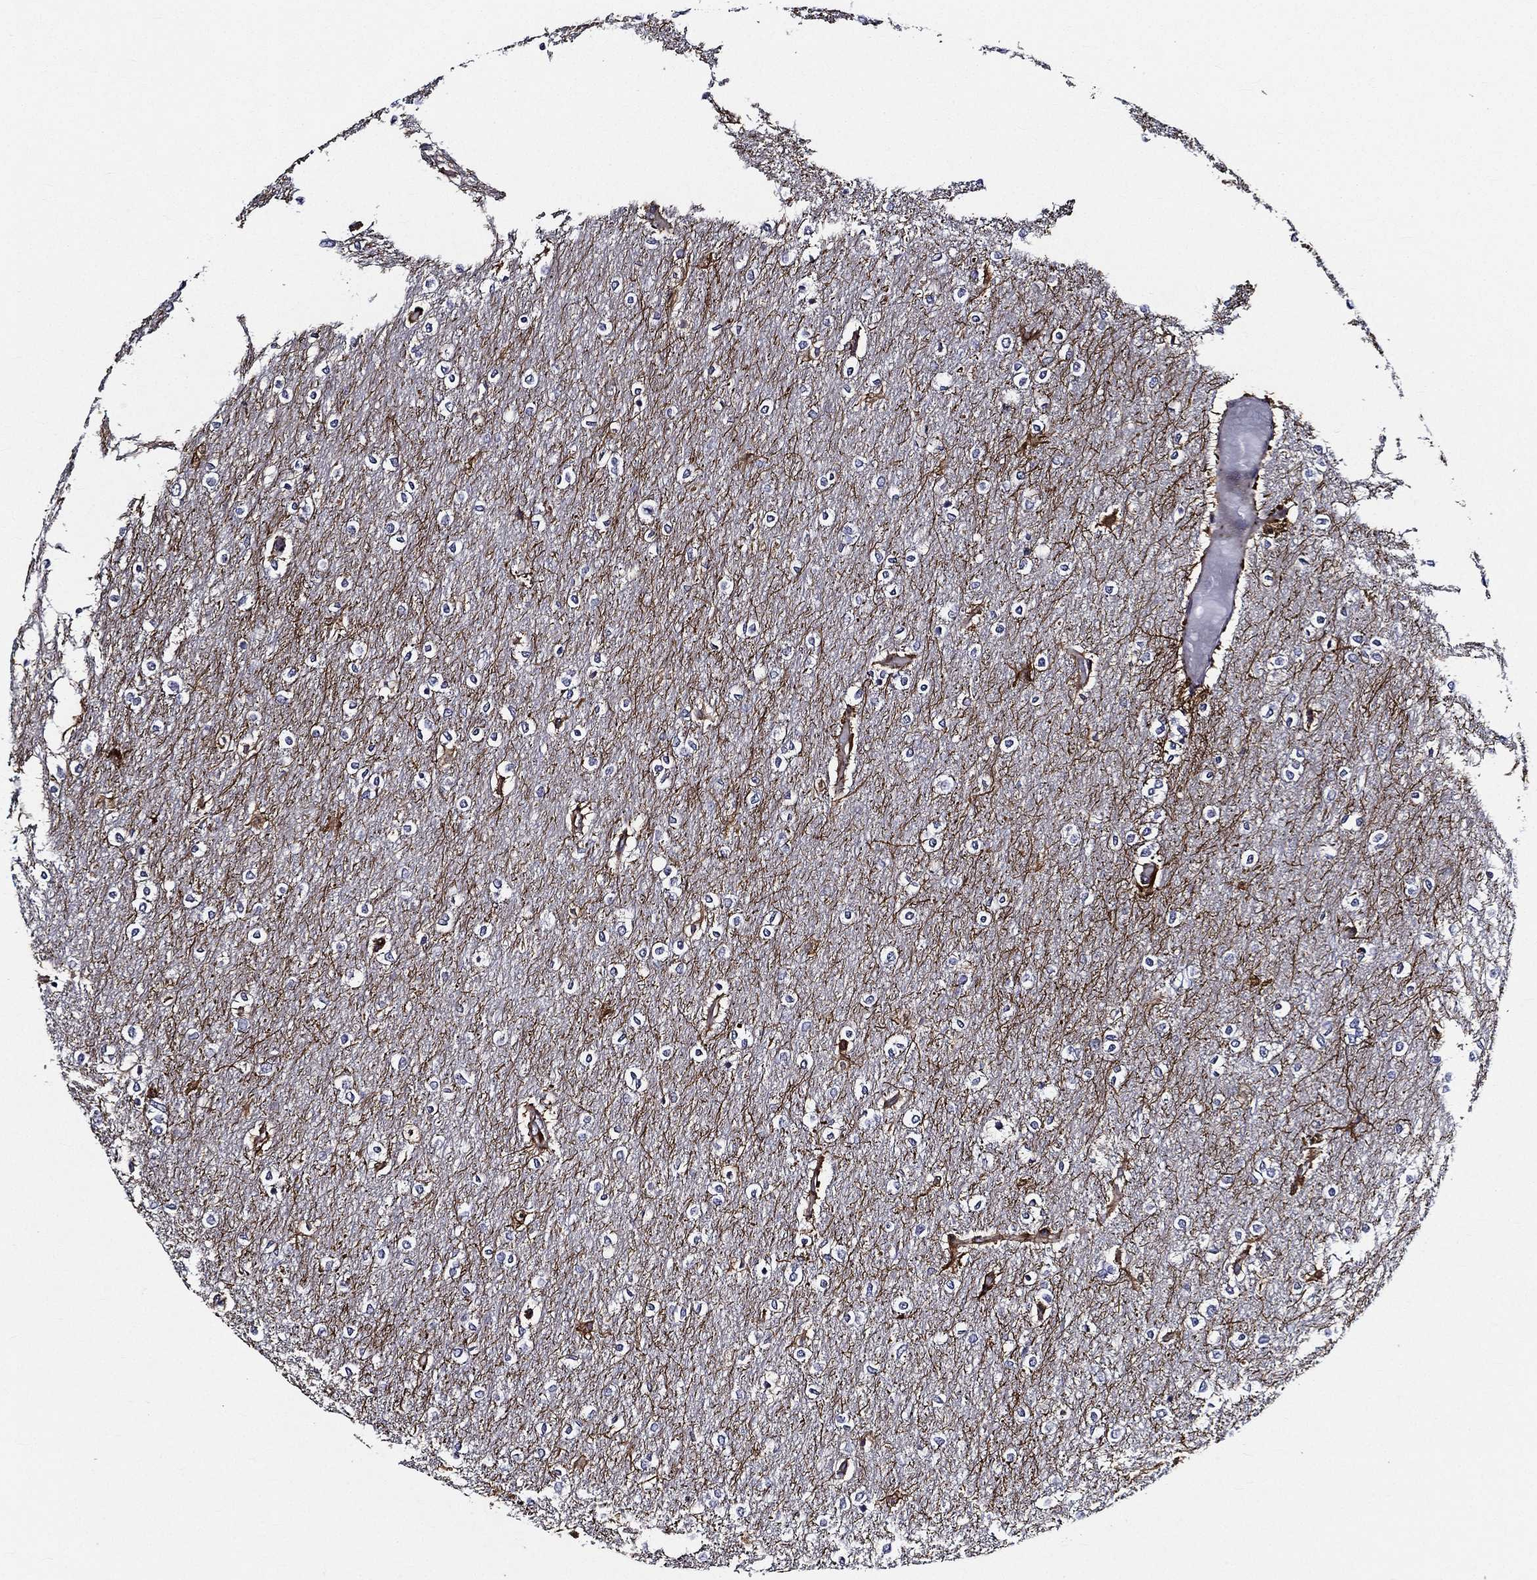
{"staining": {"intensity": "negative", "quantity": "none", "location": "none"}, "tissue": "glioma", "cell_type": "Tumor cells", "image_type": "cancer", "snomed": [{"axis": "morphology", "description": "Glioma, malignant, High grade"}, {"axis": "topography", "description": "Brain"}], "caption": "The histopathology image exhibits no staining of tumor cells in malignant glioma (high-grade).", "gene": "KIF20B", "patient": {"sex": "female", "age": 61}}